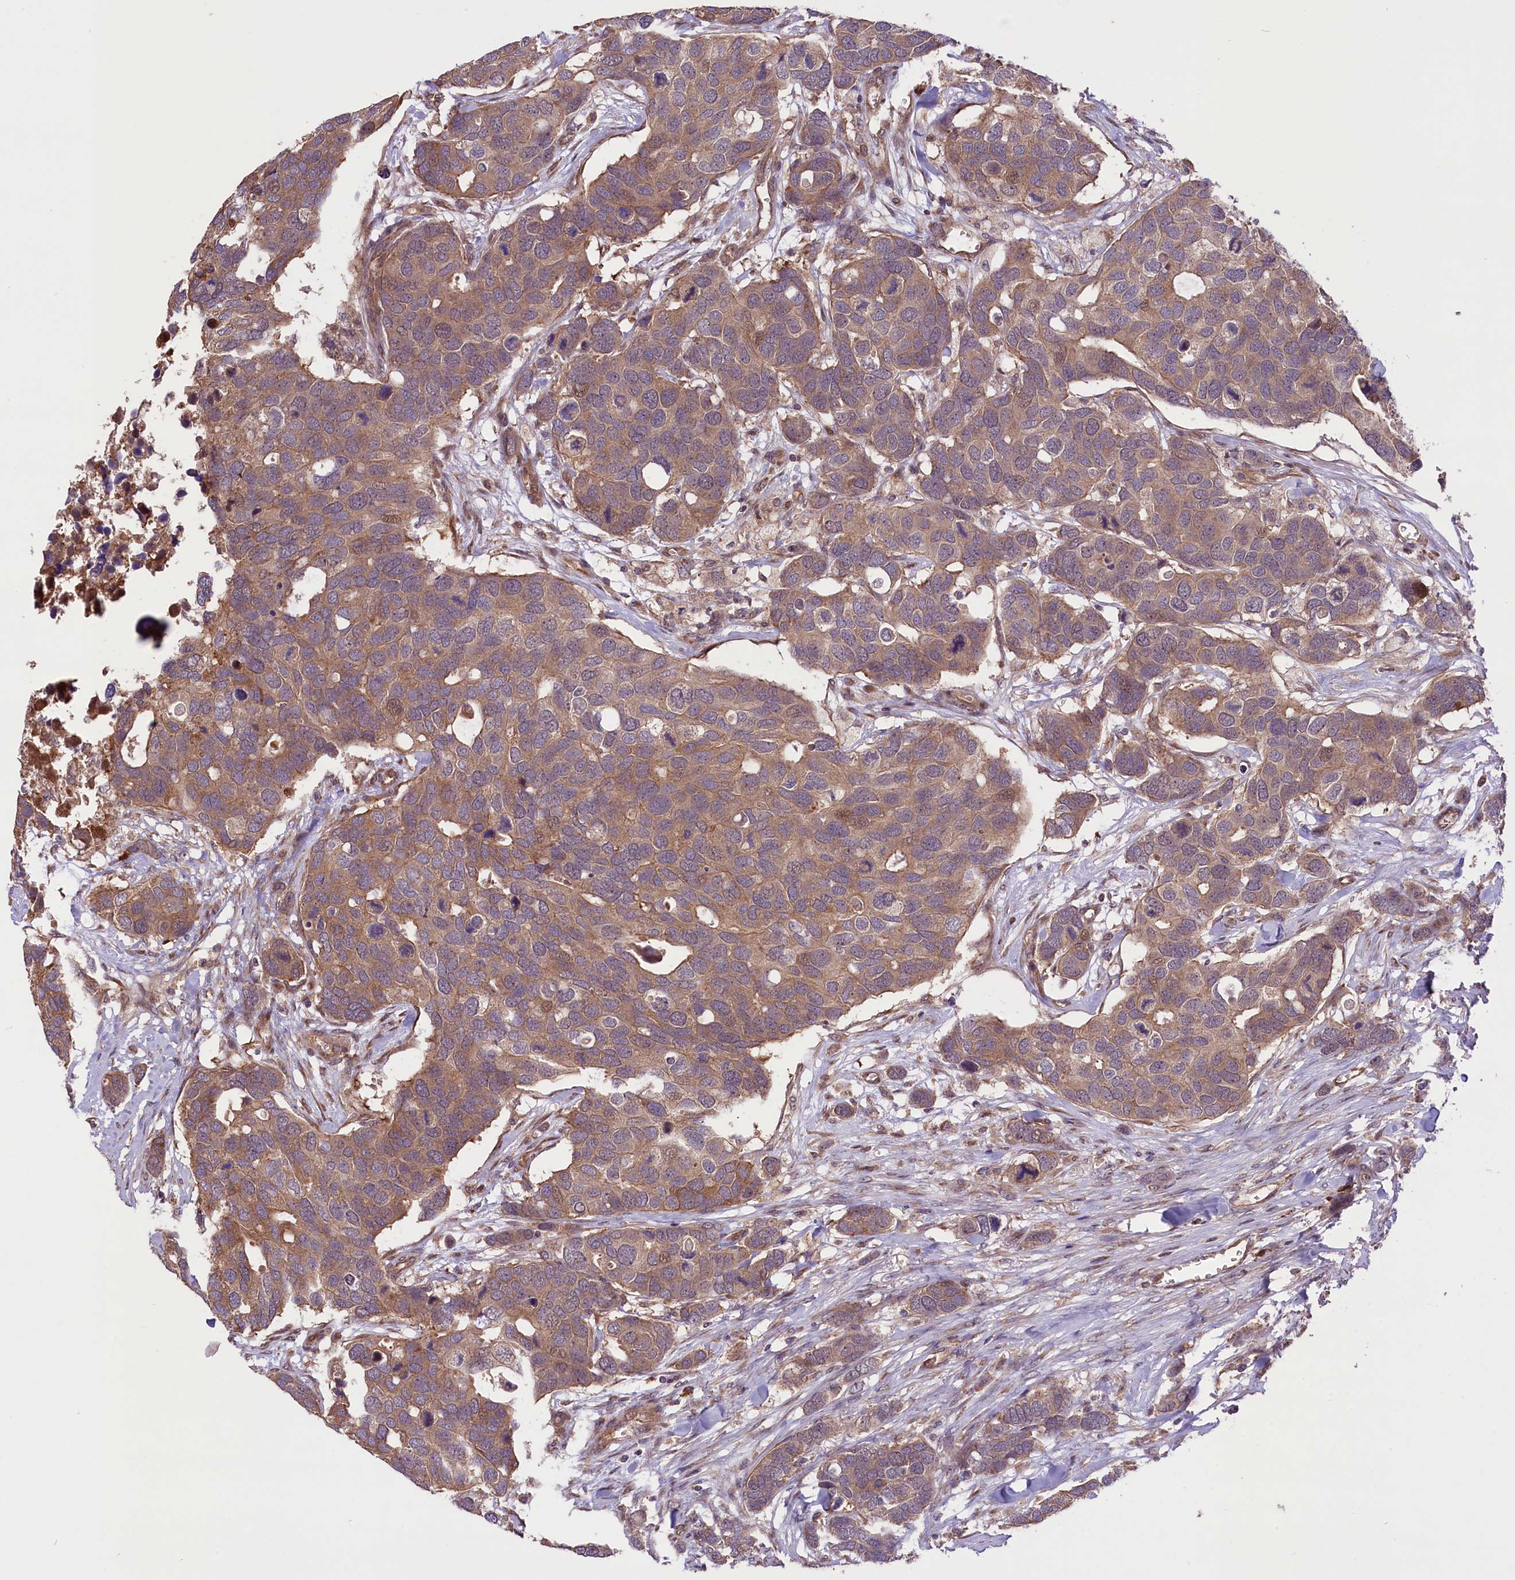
{"staining": {"intensity": "moderate", "quantity": ">75%", "location": "cytoplasmic/membranous"}, "tissue": "breast cancer", "cell_type": "Tumor cells", "image_type": "cancer", "snomed": [{"axis": "morphology", "description": "Duct carcinoma"}, {"axis": "topography", "description": "Breast"}], "caption": "Protein staining of breast cancer (intraductal carcinoma) tissue shows moderate cytoplasmic/membranous positivity in approximately >75% of tumor cells. The staining is performed using DAB brown chromogen to label protein expression. The nuclei are counter-stained blue using hematoxylin.", "gene": "HDAC5", "patient": {"sex": "female", "age": 83}}